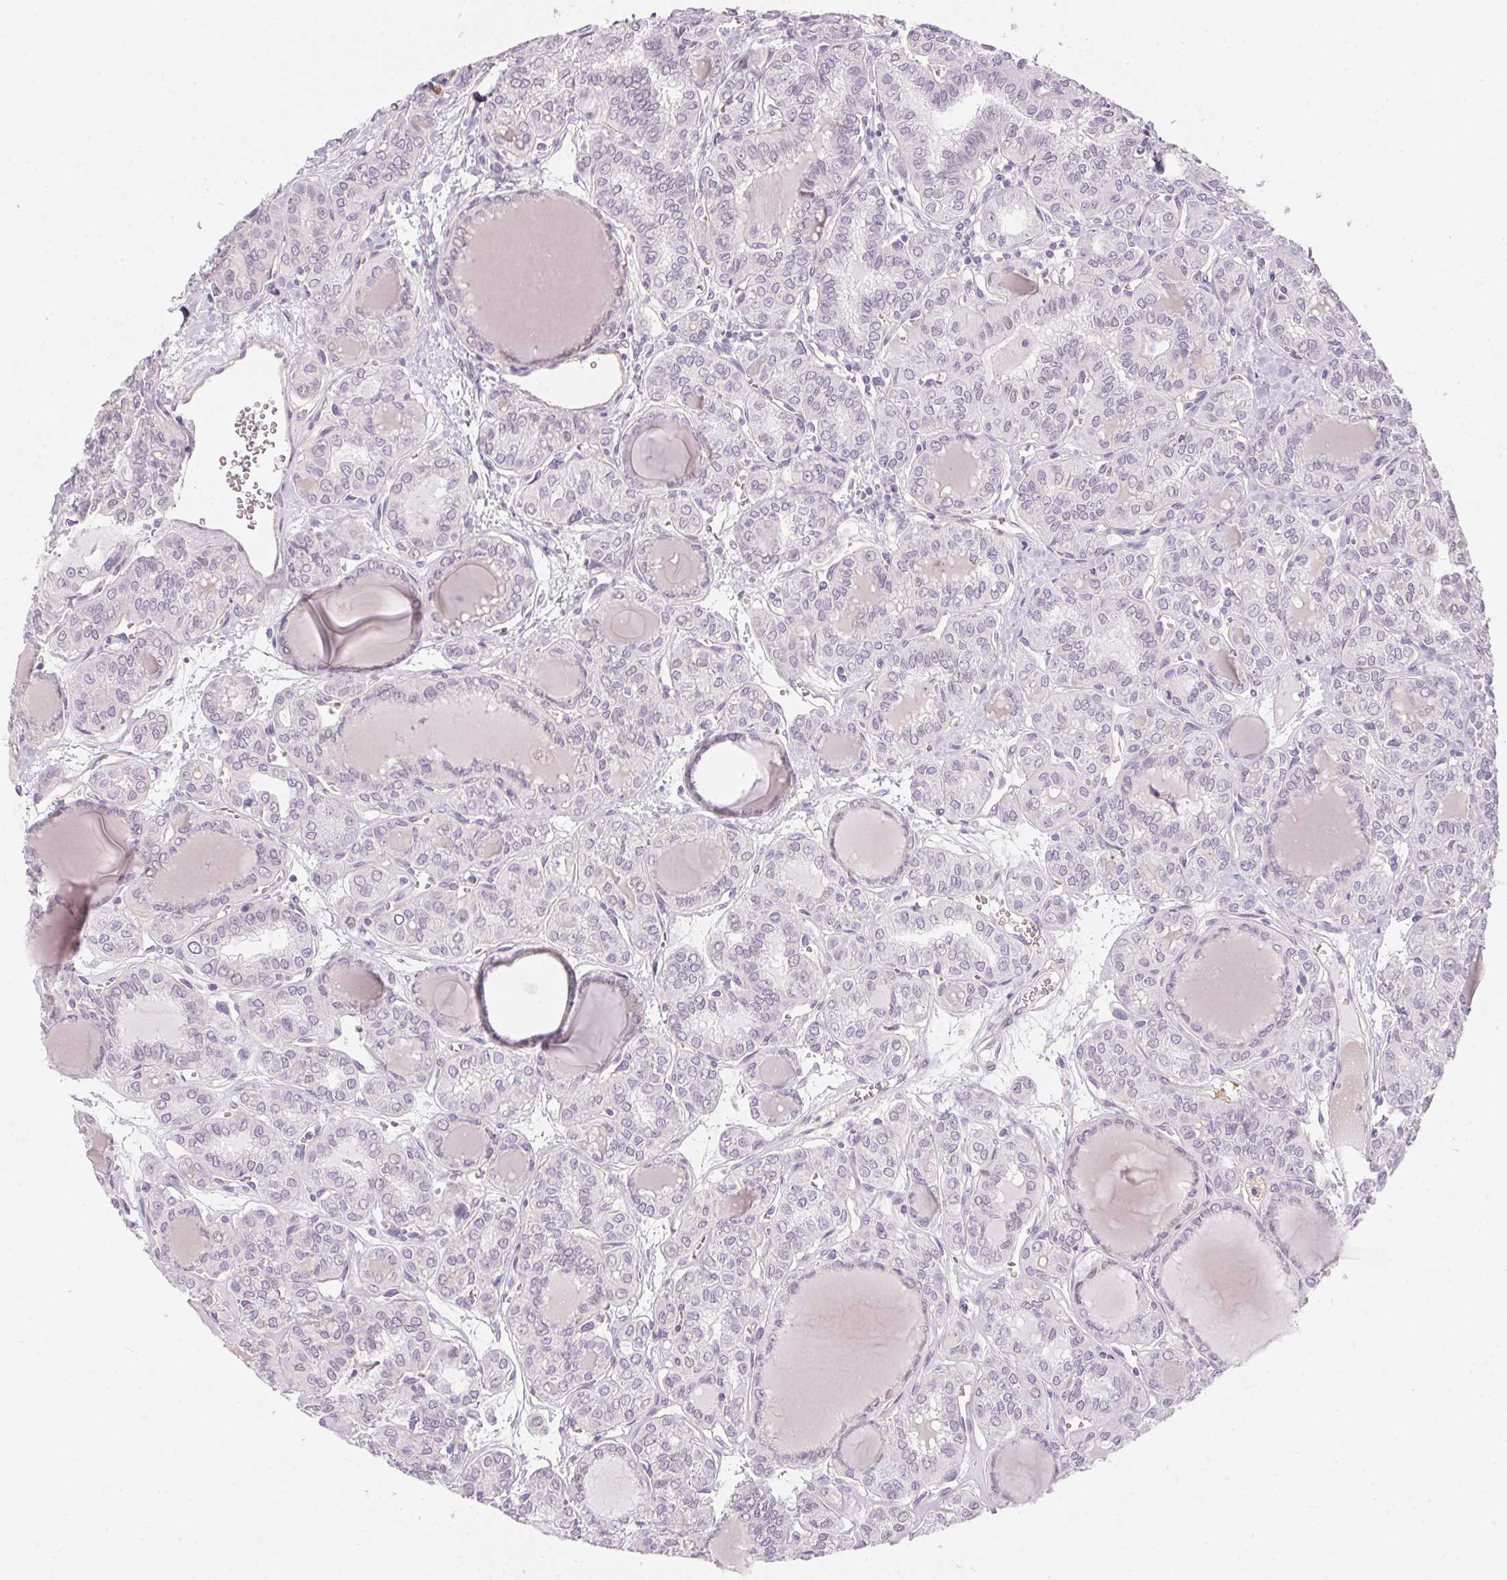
{"staining": {"intensity": "negative", "quantity": "none", "location": "none"}, "tissue": "thyroid cancer", "cell_type": "Tumor cells", "image_type": "cancer", "snomed": [{"axis": "morphology", "description": "Papillary adenocarcinoma, NOS"}, {"axis": "topography", "description": "Thyroid gland"}], "caption": "An image of human papillary adenocarcinoma (thyroid) is negative for staining in tumor cells.", "gene": "GDAP1L1", "patient": {"sex": "female", "age": 41}}